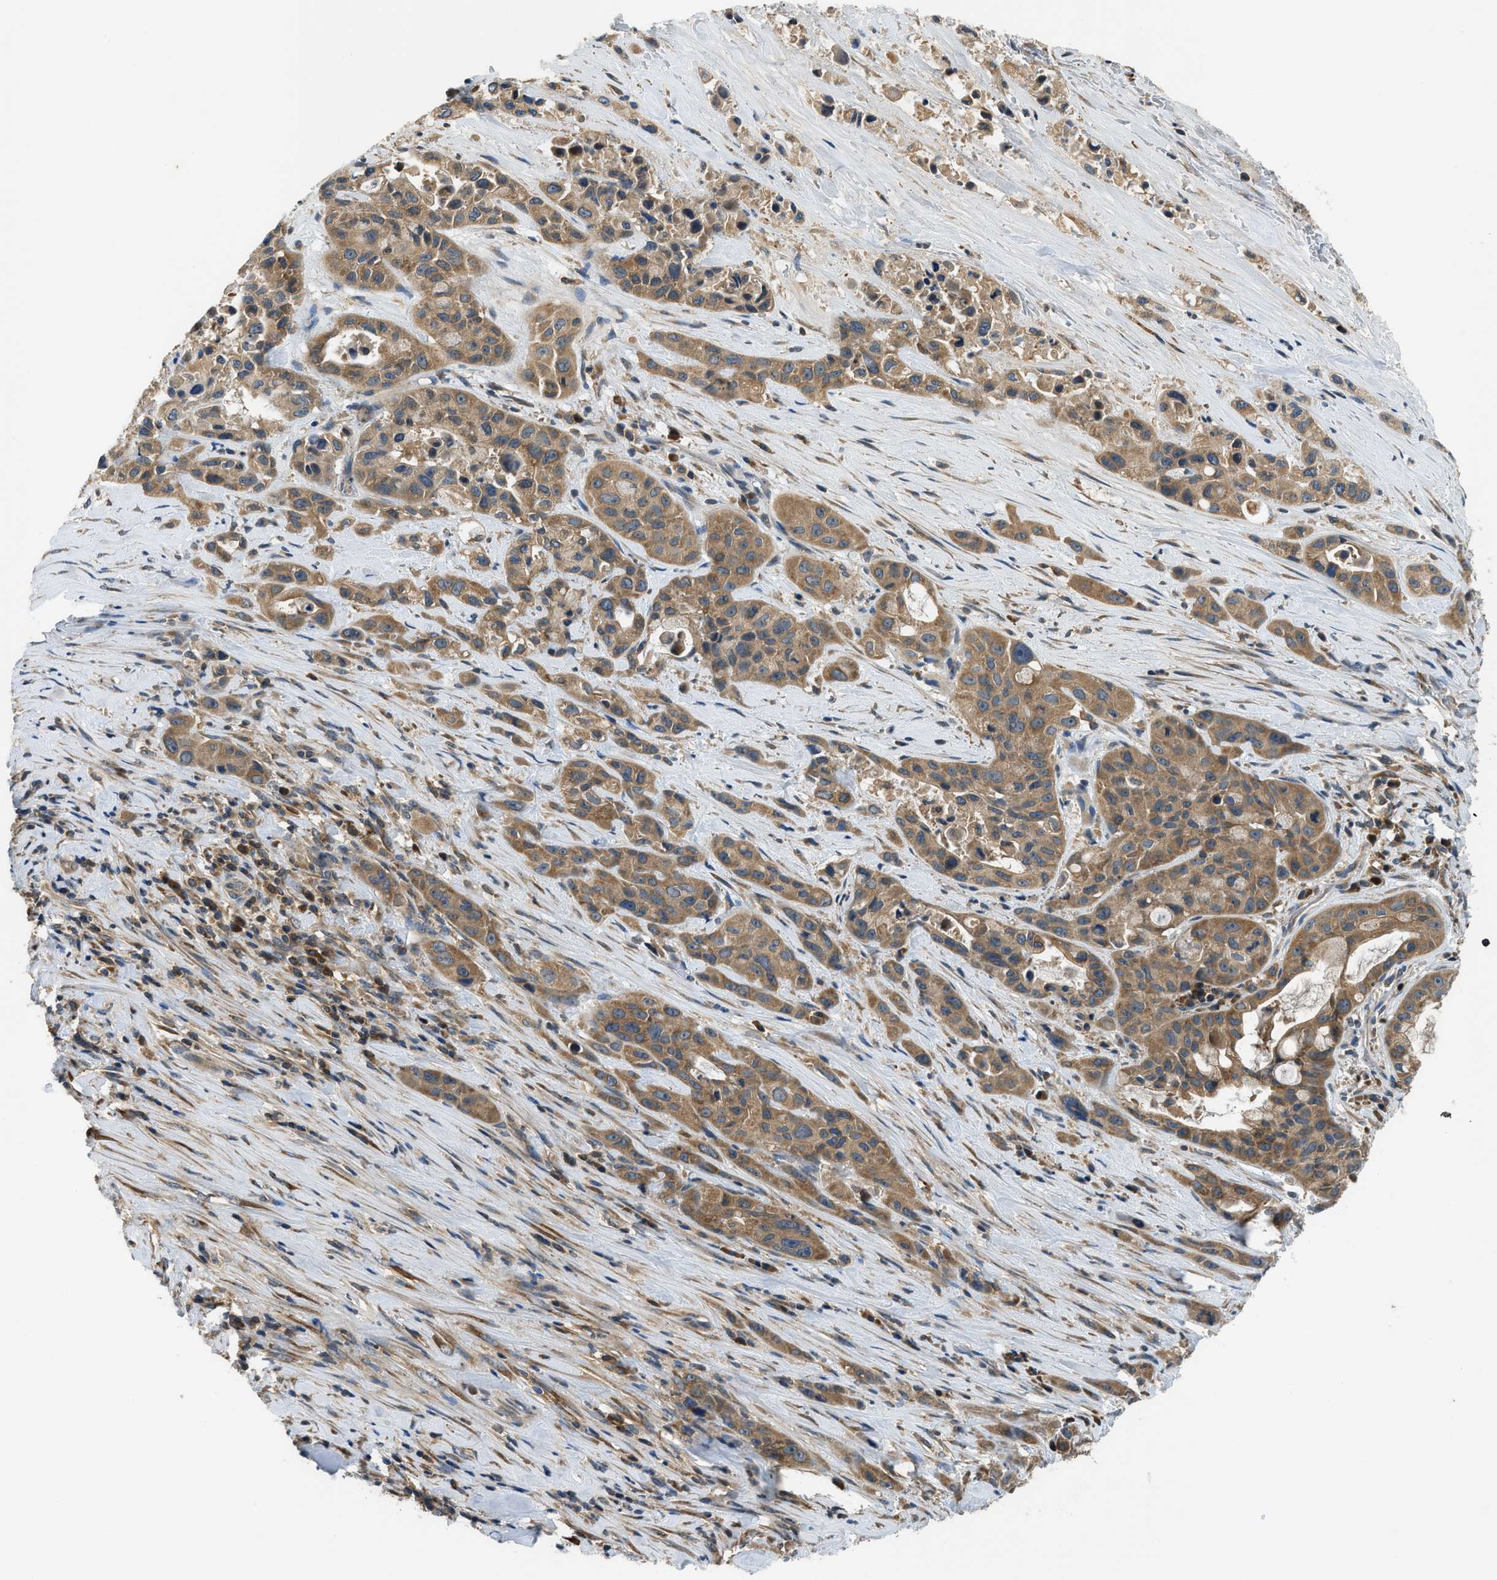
{"staining": {"intensity": "moderate", "quantity": ">75%", "location": "cytoplasmic/membranous"}, "tissue": "pancreatic cancer", "cell_type": "Tumor cells", "image_type": "cancer", "snomed": [{"axis": "morphology", "description": "Adenocarcinoma, NOS"}, {"axis": "topography", "description": "Pancreas"}], "caption": "High-power microscopy captured an immunohistochemistry (IHC) photomicrograph of pancreatic adenocarcinoma, revealing moderate cytoplasmic/membranous positivity in about >75% of tumor cells. (Brightfield microscopy of DAB IHC at high magnification).", "gene": "PAFAH2", "patient": {"sex": "male", "age": 53}}